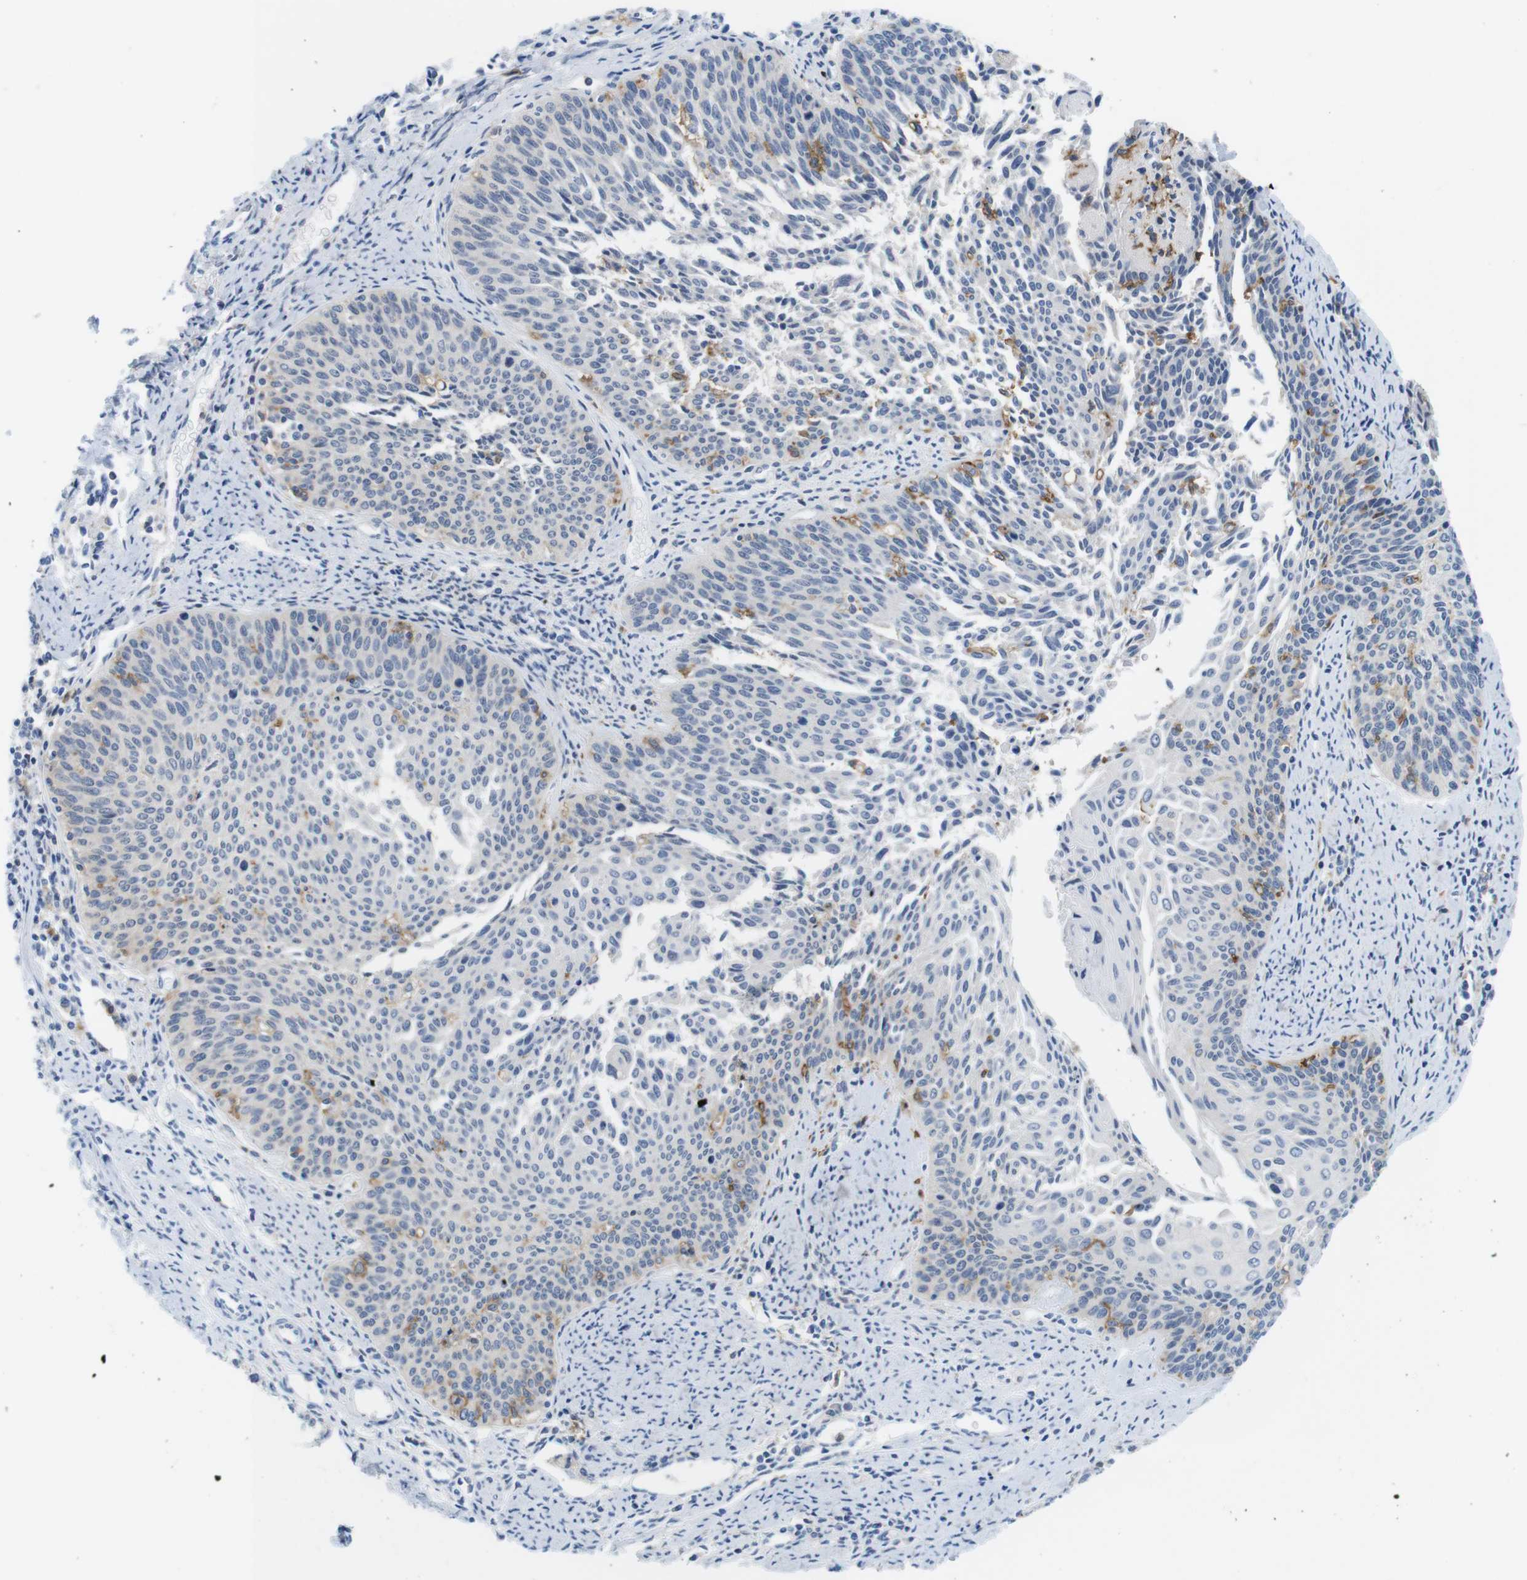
{"staining": {"intensity": "weak", "quantity": "<25%", "location": "cytoplasmic/membranous"}, "tissue": "cervical cancer", "cell_type": "Tumor cells", "image_type": "cancer", "snomed": [{"axis": "morphology", "description": "Squamous cell carcinoma, NOS"}, {"axis": "topography", "description": "Cervix"}], "caption": "The immunohistochemistry micrograph has no significant positivity in tumor cells of squamous cell carcinoma (cervical) tissue.", "gene": "CD300C", "patient": {"sex": "female", "age": 55}}